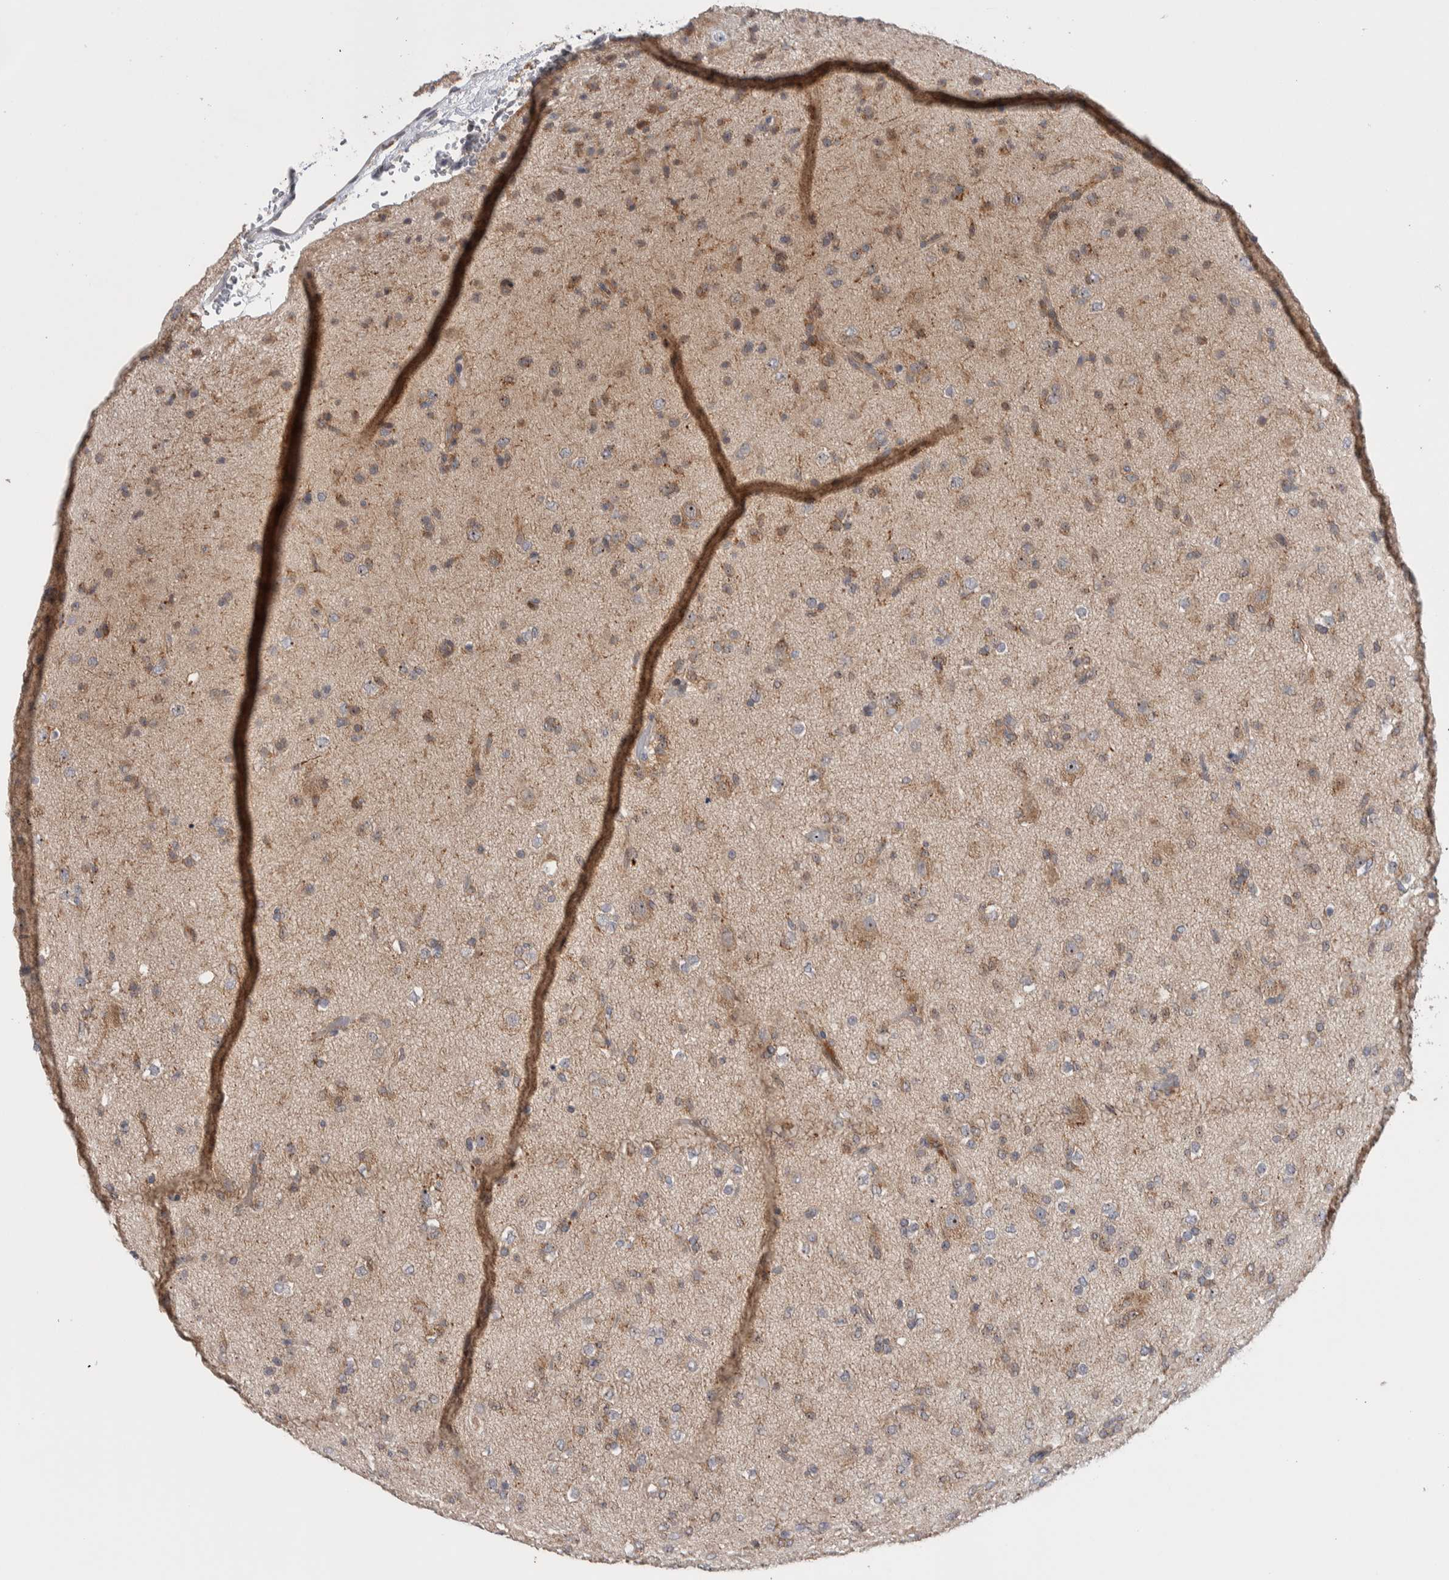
{"staining": {"intensity": "weak", "quantity": "25%-75%", "location": "cytoplasmic/membranous"}, "tissue": "glioma", "cell_type": "Tumor cells", "image_type": "cancer", "snomed": [{"axis": "morphology", "description": "Glioma, malignant, Low grade"}, {"axis": "topography", "description": "Brain"}], "caption": "Immunohistochemical staining of human glioma exhibits low levels of weak cytoplasmic/membranous positivity in about 25%-75% of tumor cells. The staining was performed using DAB to visualize the protein expression in brown, while the nuclei were stained in blue with hematoxylin (Magnification: 20x).", "gene": "PRRG4", "patient": {"sex": "male", "age": 65}}